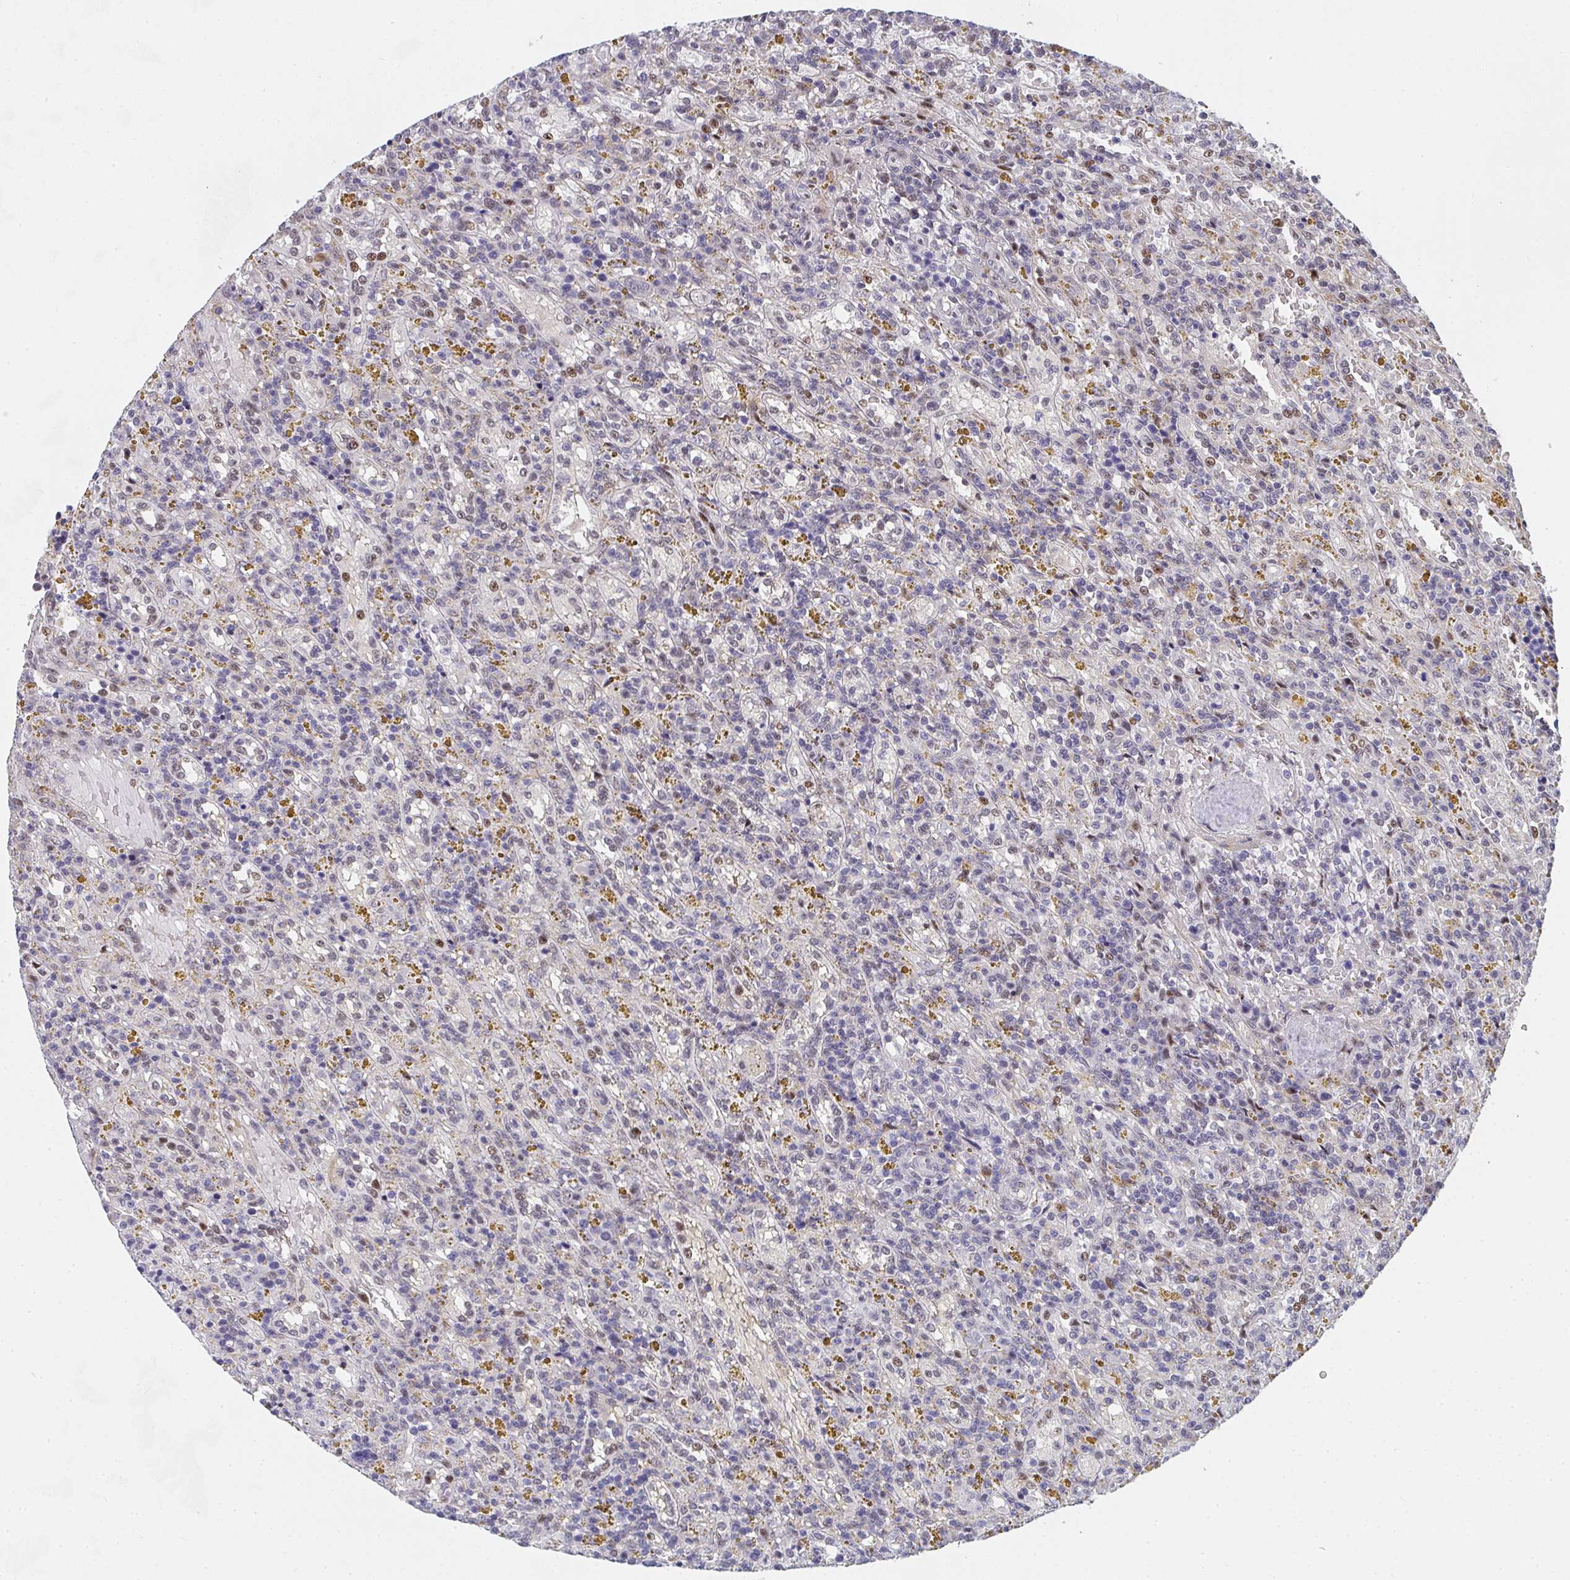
{"staining": {"intensity": "negative", "quantity": "none", "location": "none"}, "tissue": "lymphoma", "cell_type": "Tumor cells", "image_type": "cancer", "snomed": [{"axis": "morphology", "description": "Malignant lymphoma, non-Hodgkin's type, Low grade"}, {"axis": "topography", "description": "Spleen"}], "caption": "Tumor cells are negative for brown protein staining in lymphoma.", "gene": "ZIC3", "patient": {"sex": "female", "age": 65}}